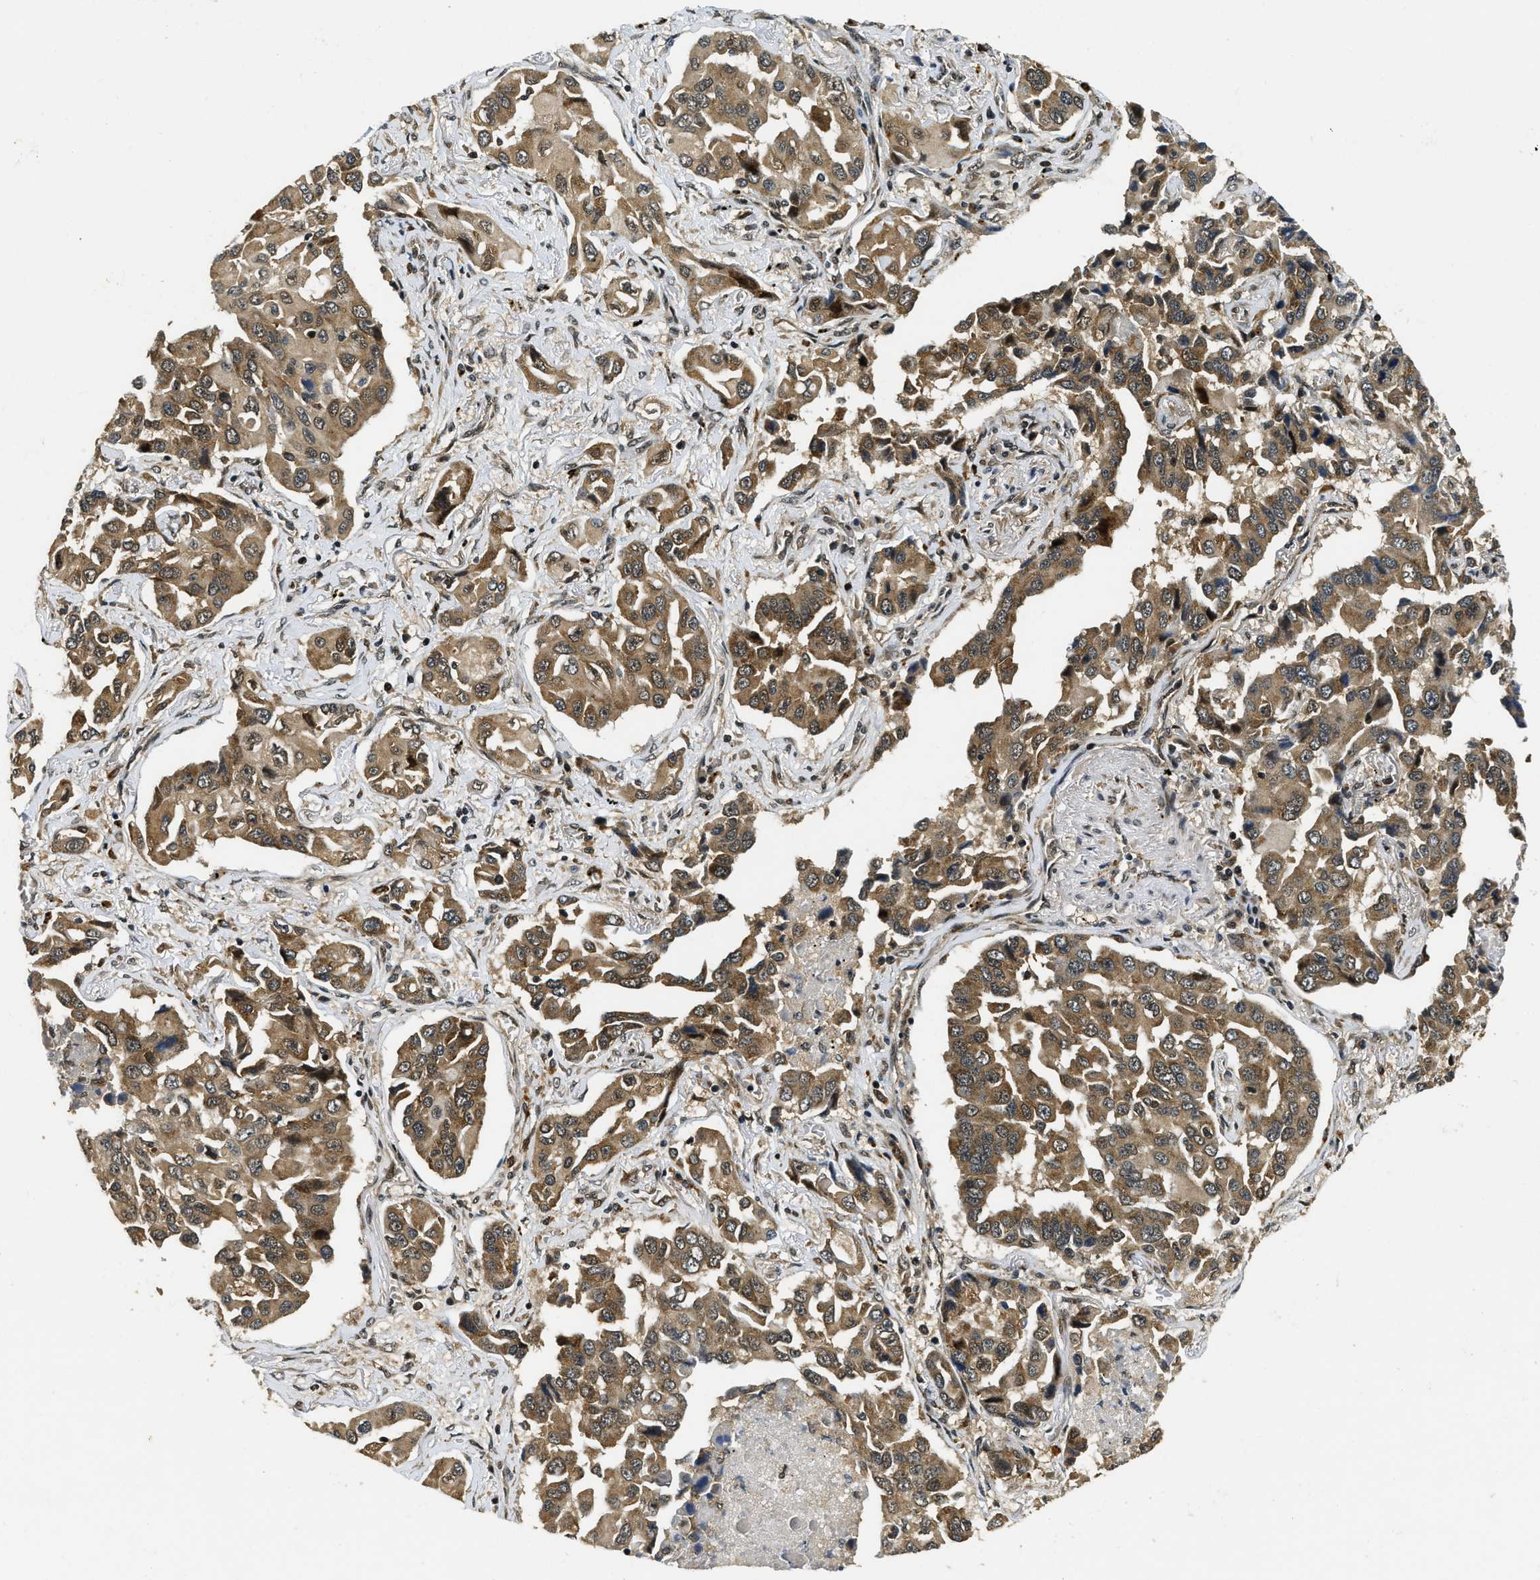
{"staining": {"intensity": "moderate", "quantity": ">75%", "location": "cytoplasmic/membranous"}, "tissue": "lung cancer", "cell_type": "Tumor cells", "image_type": "cancer", "snomed": [{"axis": "morphology", "description": "Adenocarcinoma, NOS"}, {"axis": "topography", "description": "Lung"}], "caption": "Protein staining of lung cancer (adenocarcinoma) tissue displays moderate cytoplasmic/membranous positivity in approximately >75% of tumor cells. (Stains: DAB in brown, nuclei in blue, Microscopy: brightfield microscopy at high magnification).", "gene": "ADSL", "patient": {"sex": "female", "age": 65}}